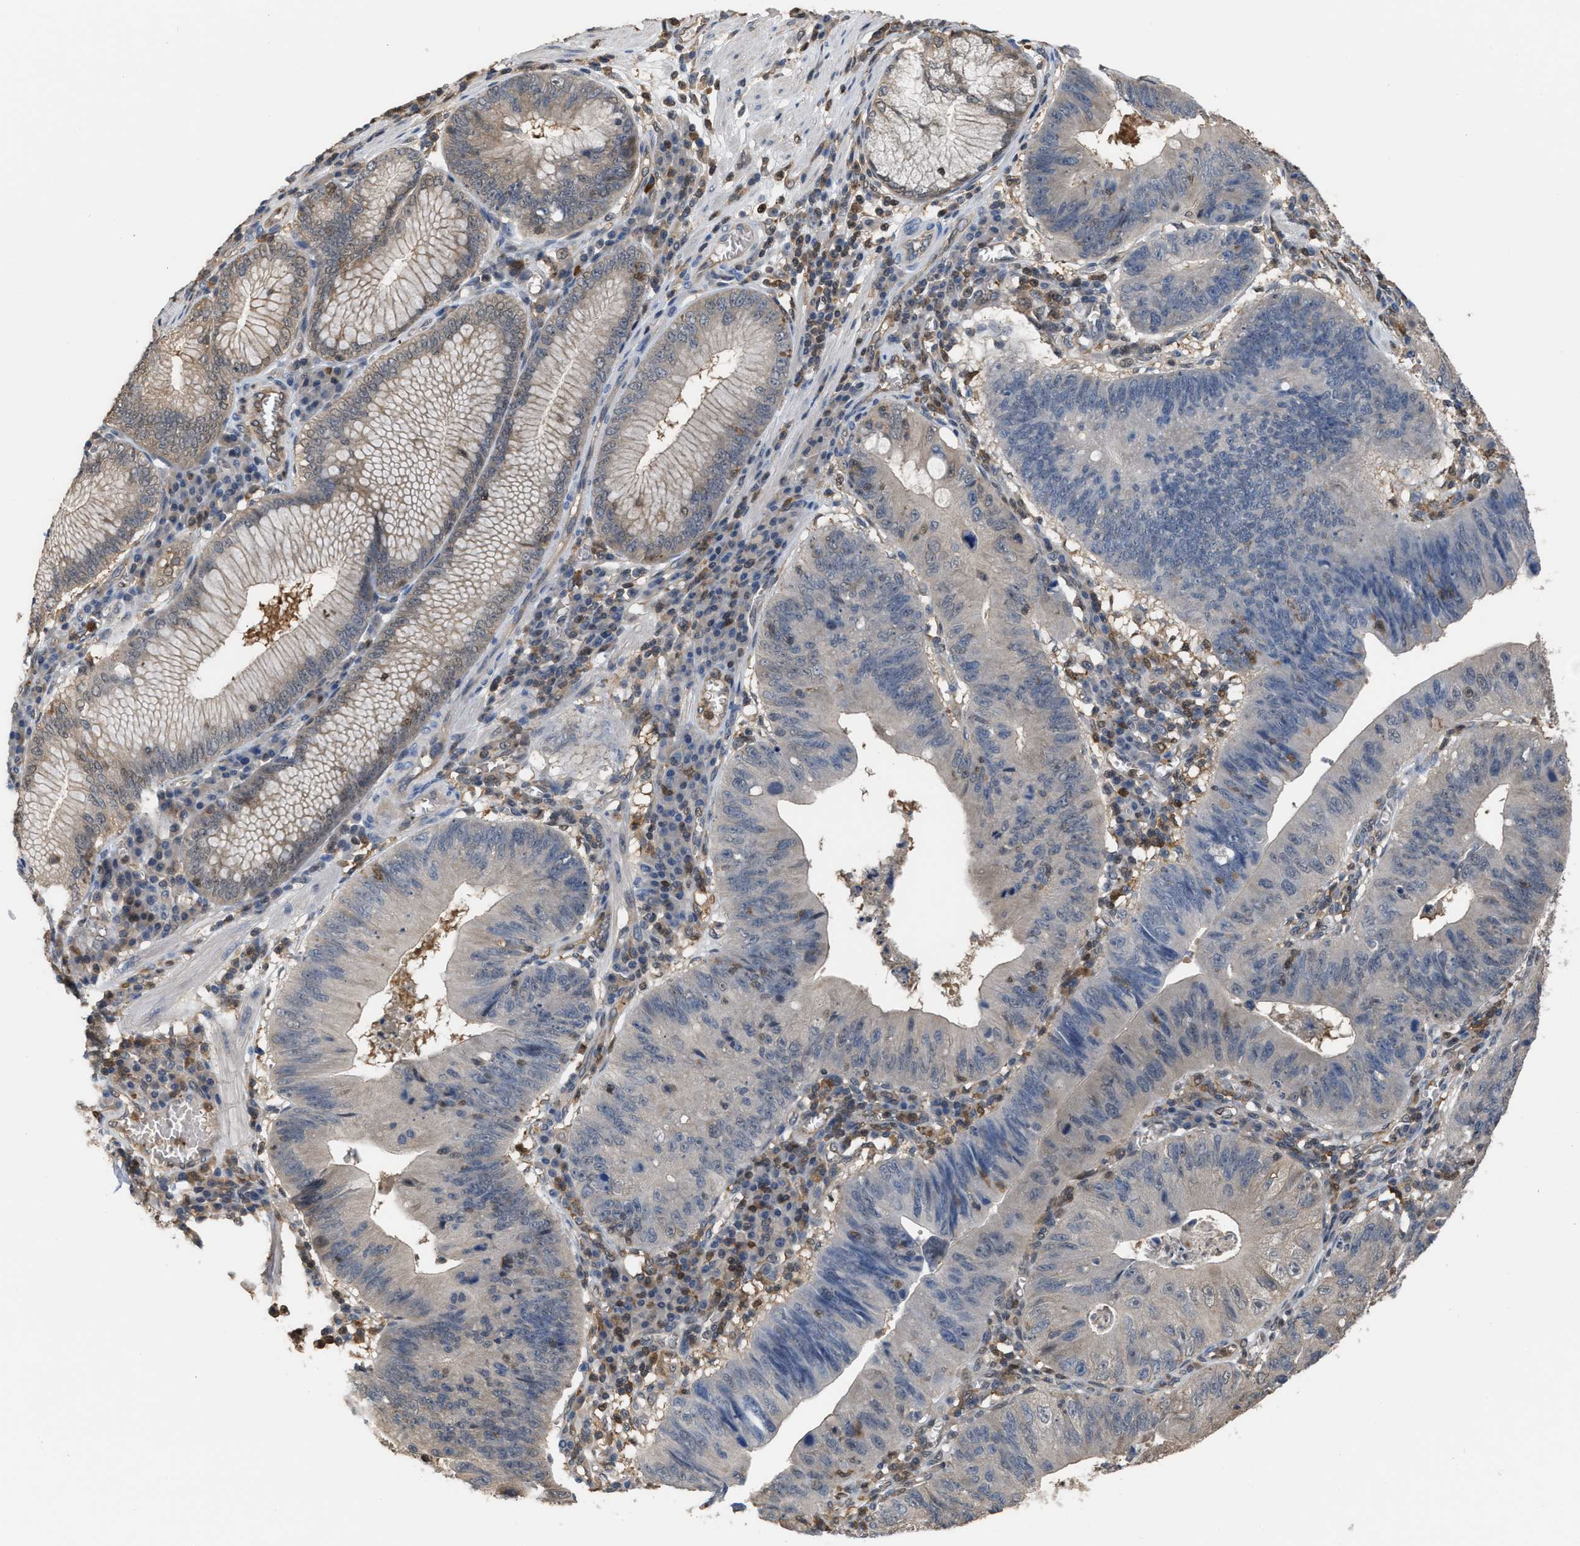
{"staining": {"intensity": "weak", "quantity": "<25%", "location": "cytoplasmic/membranous"}, "tissue": "stomach cancer", "cell_type": "Tumor cells", "image_type": "cancer", "snomed": [{"axis": "morphology", "description": "Adenocarcinoma, NOS"}, {"axis": "topography", "description": "Stomach"}], "caption": "The histopathology image exhibits no significant expression in tumor cells of stomach cancer (adenocarcinoma).", "gene": "MTPN", "patient": {"sex": "male", "age": 59}}